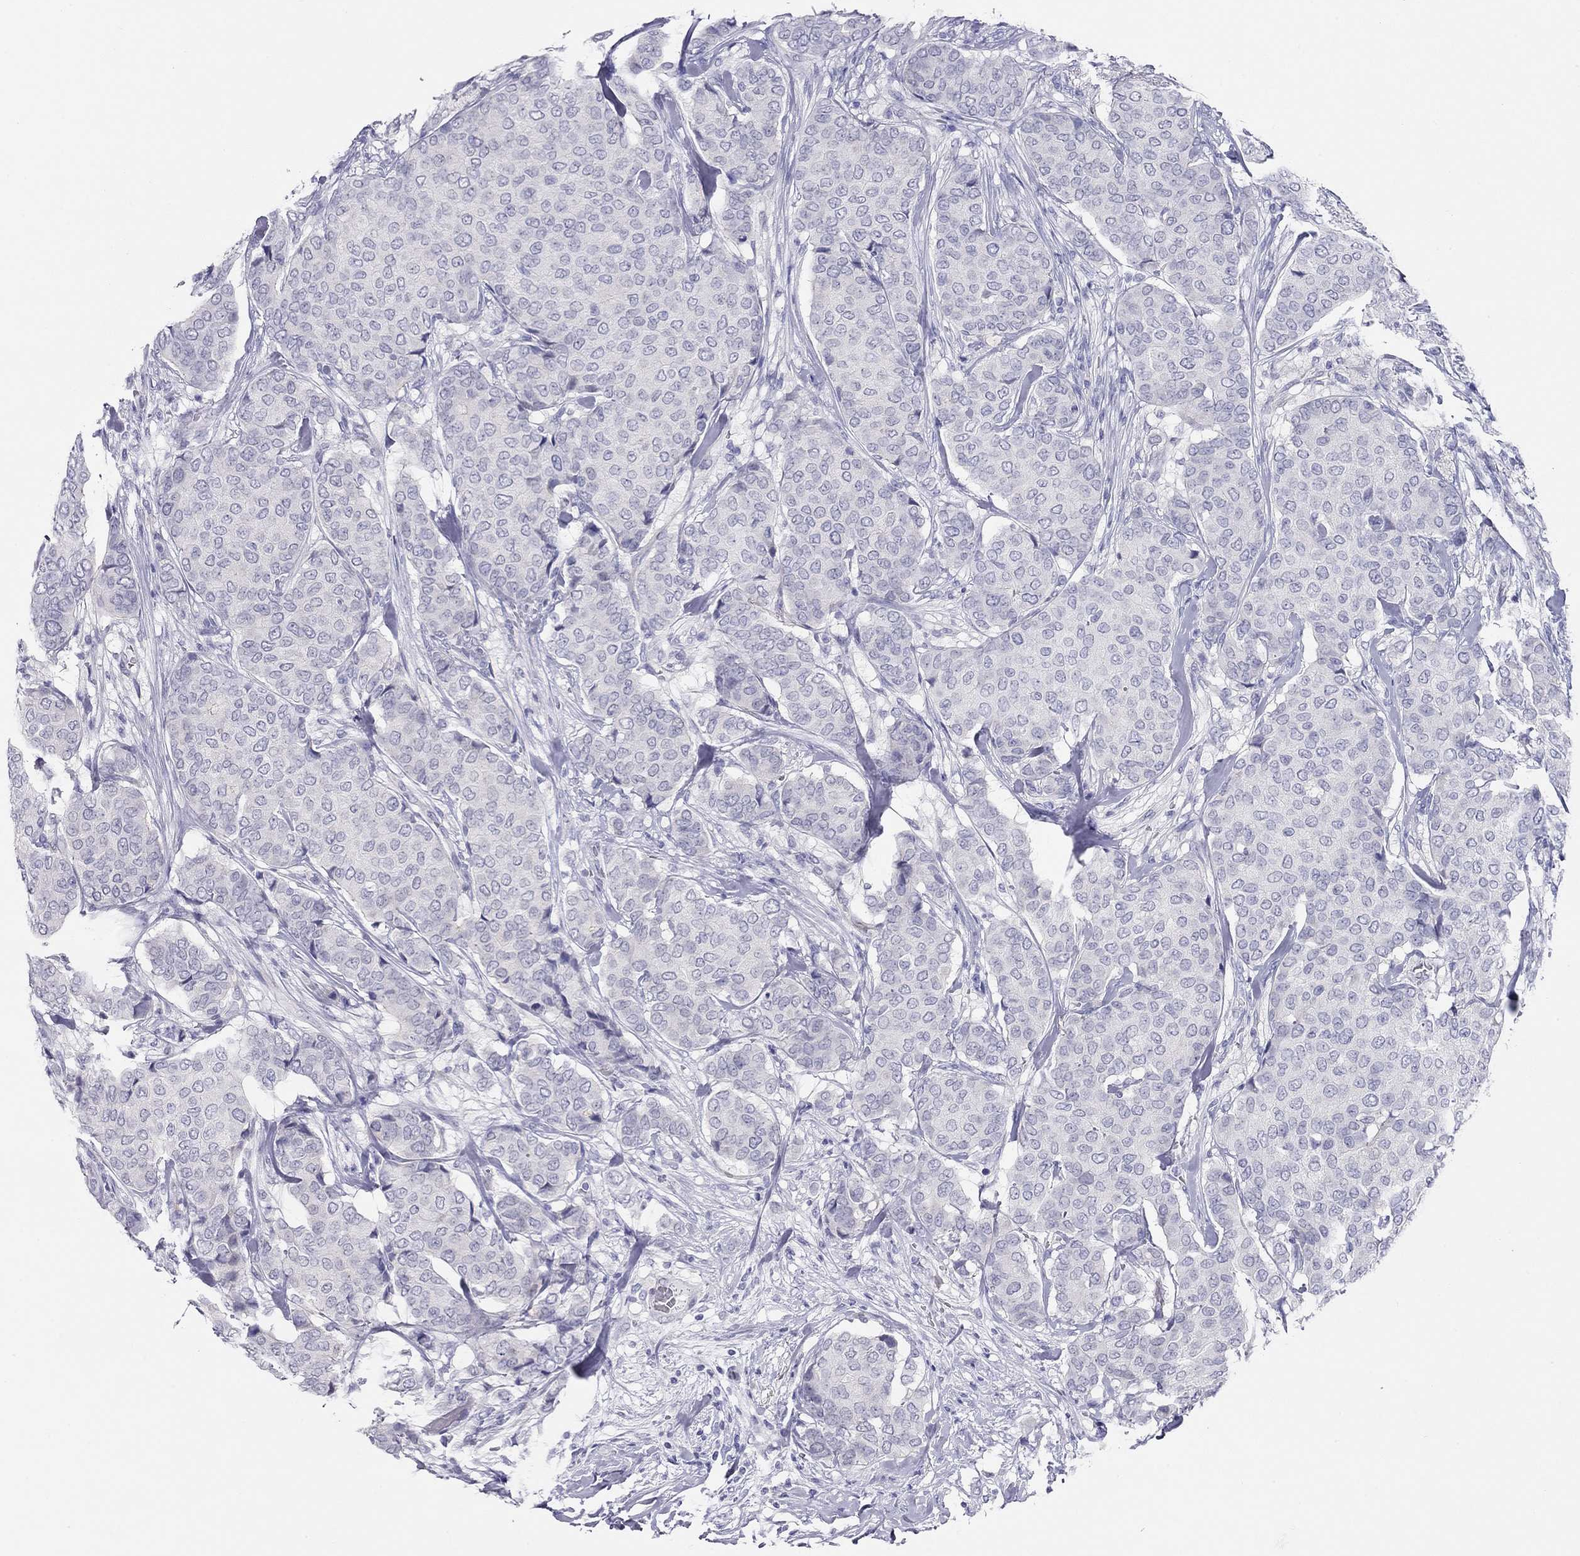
{"staining": {"intensity": "negative", "quantity": "none", "location": "none"}, "tissue": "breast cancer", "cell_type": "Tumor cells", "image_type": "cancer", "snomed": [{"axis": "morphology", "description": "Duct carcinoma"}, {"axis": "topography", "description": "Breast"}], "caption": "Immunohistochemistry (IHC) of human breast invasive ductal carcinoma exhibits no staining in tumor cells.", "gene": "KCNV2", "patient": {"sex": "female", "age": 75}}